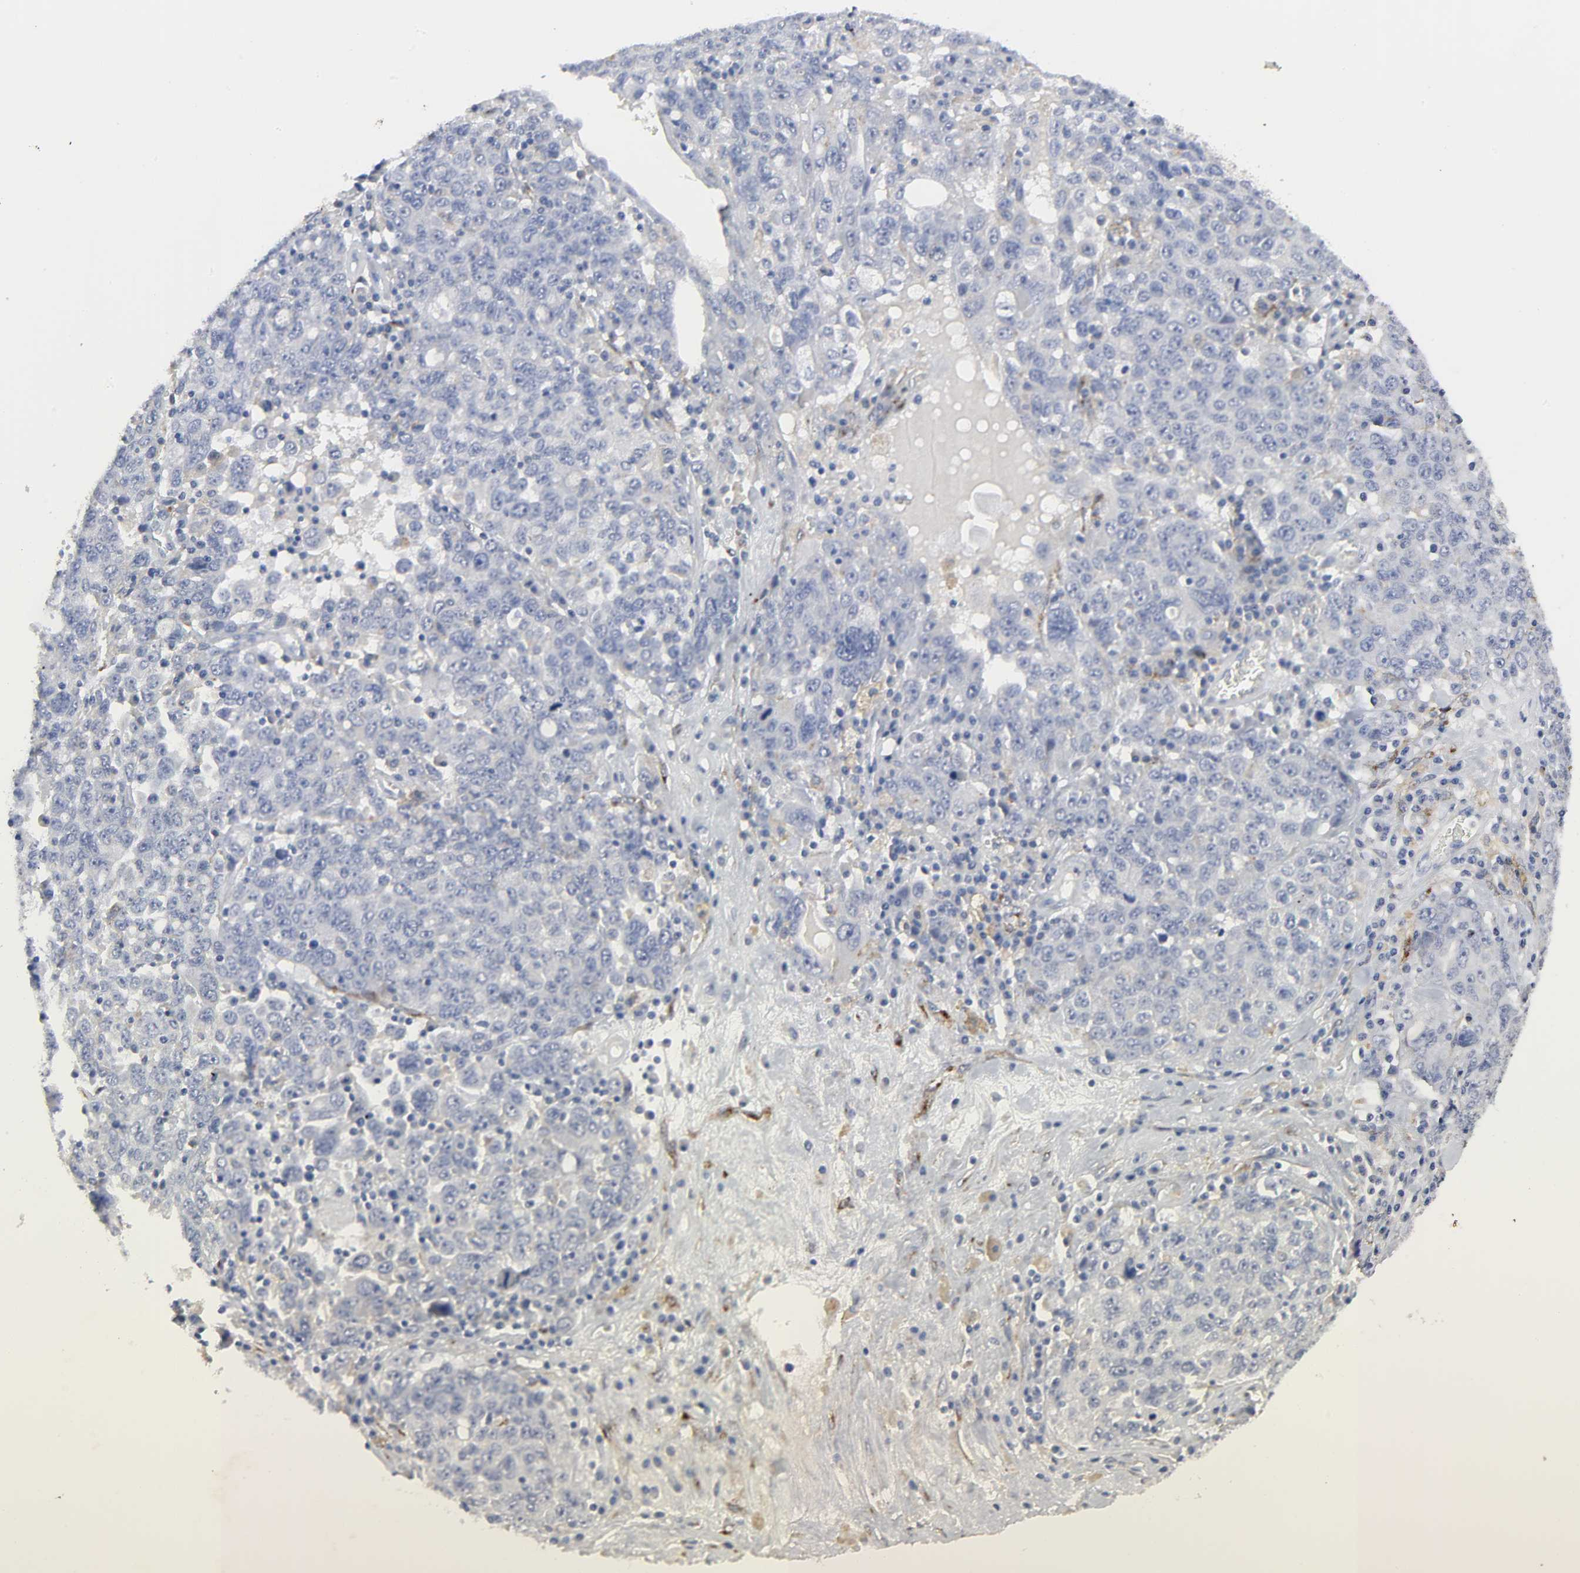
{"staining": {"intensity": "negative", "quantity": "none", "location": "none"}, "tissue": "ovarian cancer", "cell_type": "Tumor cells", "image_type": "cancer", "snomed": [{"axis": "morphology", "description": "Carcinoma, endometroid"}, {"axis": "topography", "description": "Ovary"}], "caption": "Ovarian cancer stained for a protein using immunohistochemistry displays no staining tumor cells.", "gene": "LRP1", "patient": {"sex": "female", "age": 62}}